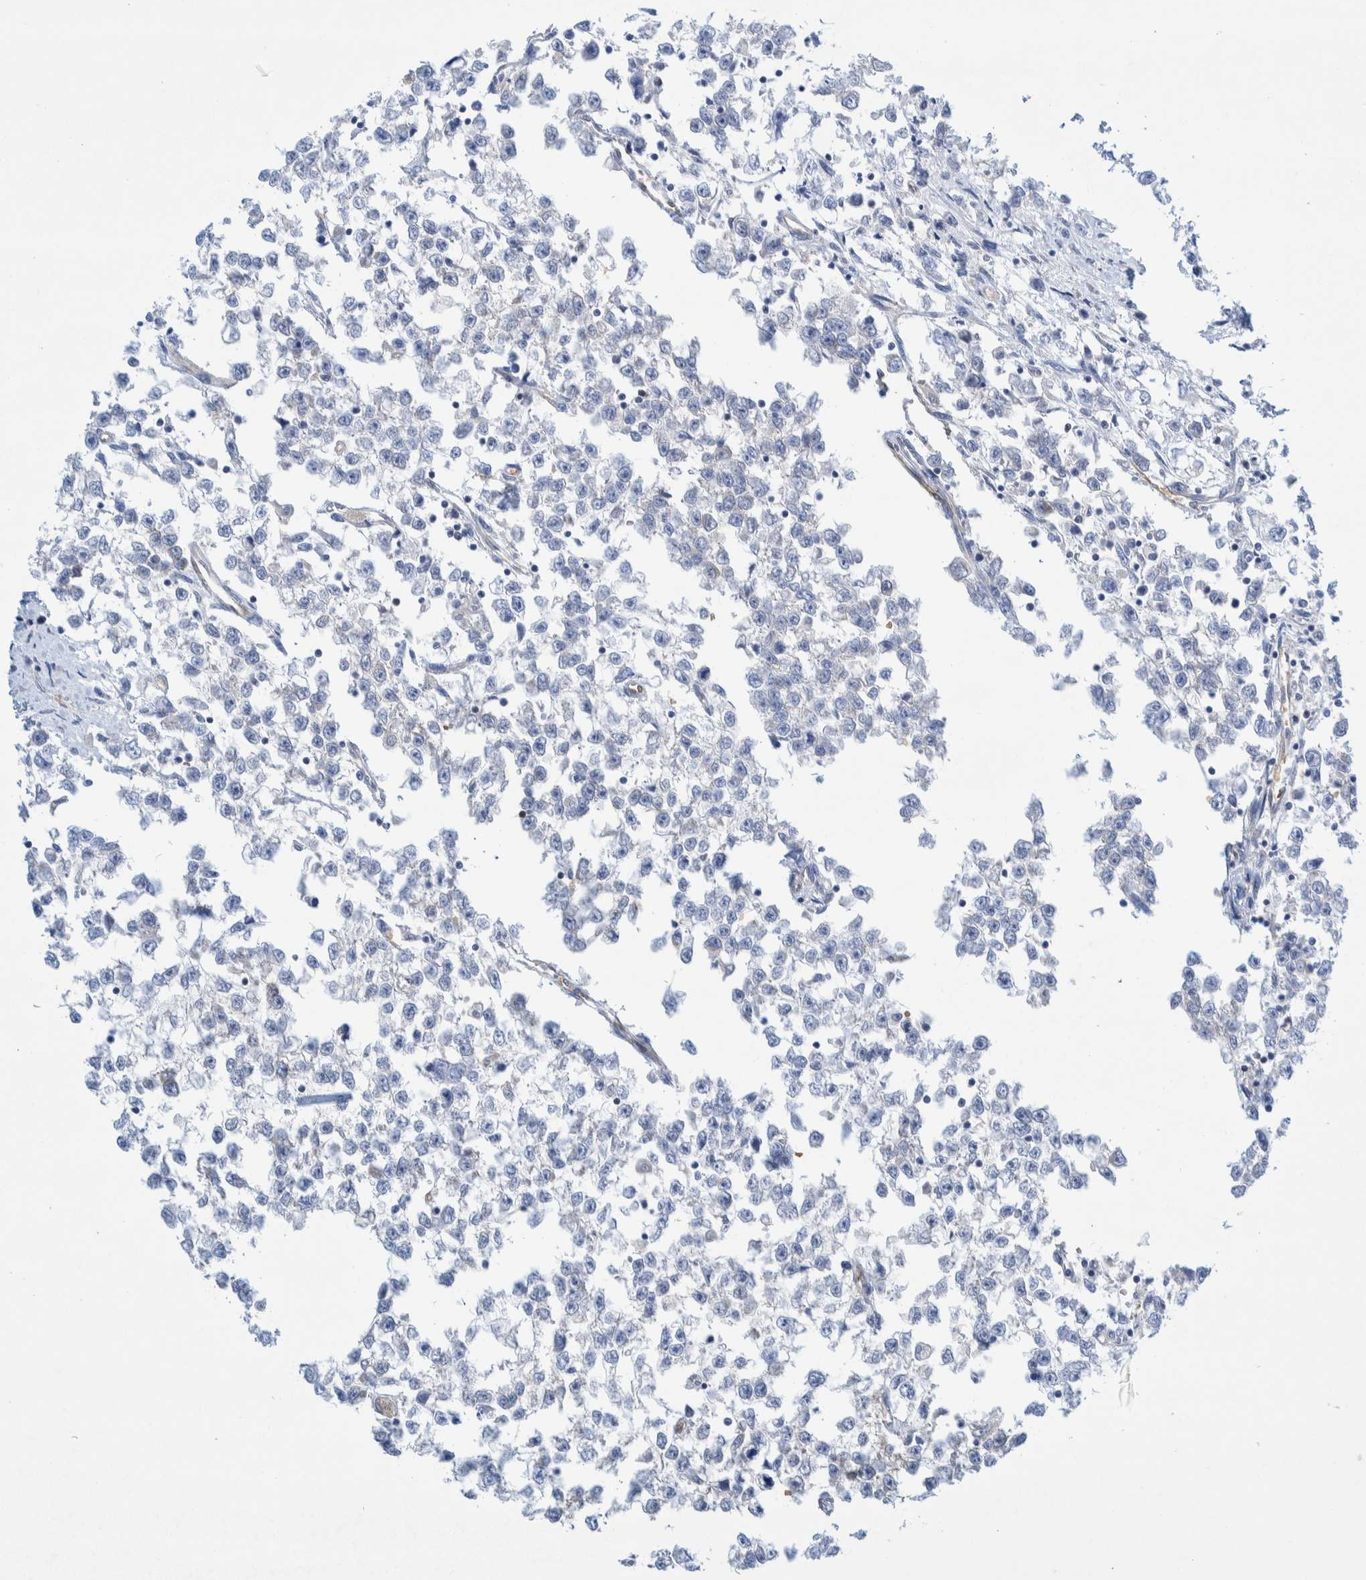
{"staining": {"intensity": "negative", "quantity": "none", "location": "none"}, "tissue": "testis cancer", "cell_type": "Tumor cells", "image_type": "cancer", "snomed": [{"axis": "morphology", "description": "Seminoma, NOS"}, {"axis": "morphology", "description": "Carcinoma, Embryonal, NOS"}, {"axis": "topography", "description": "Testis"}], "caption": "Immunohistochemical staining of seminoma (testis) reveals no significant positivity in tumor cells.", "gene": "THEM6", "patient": {"sex": "male", "age": 51}}